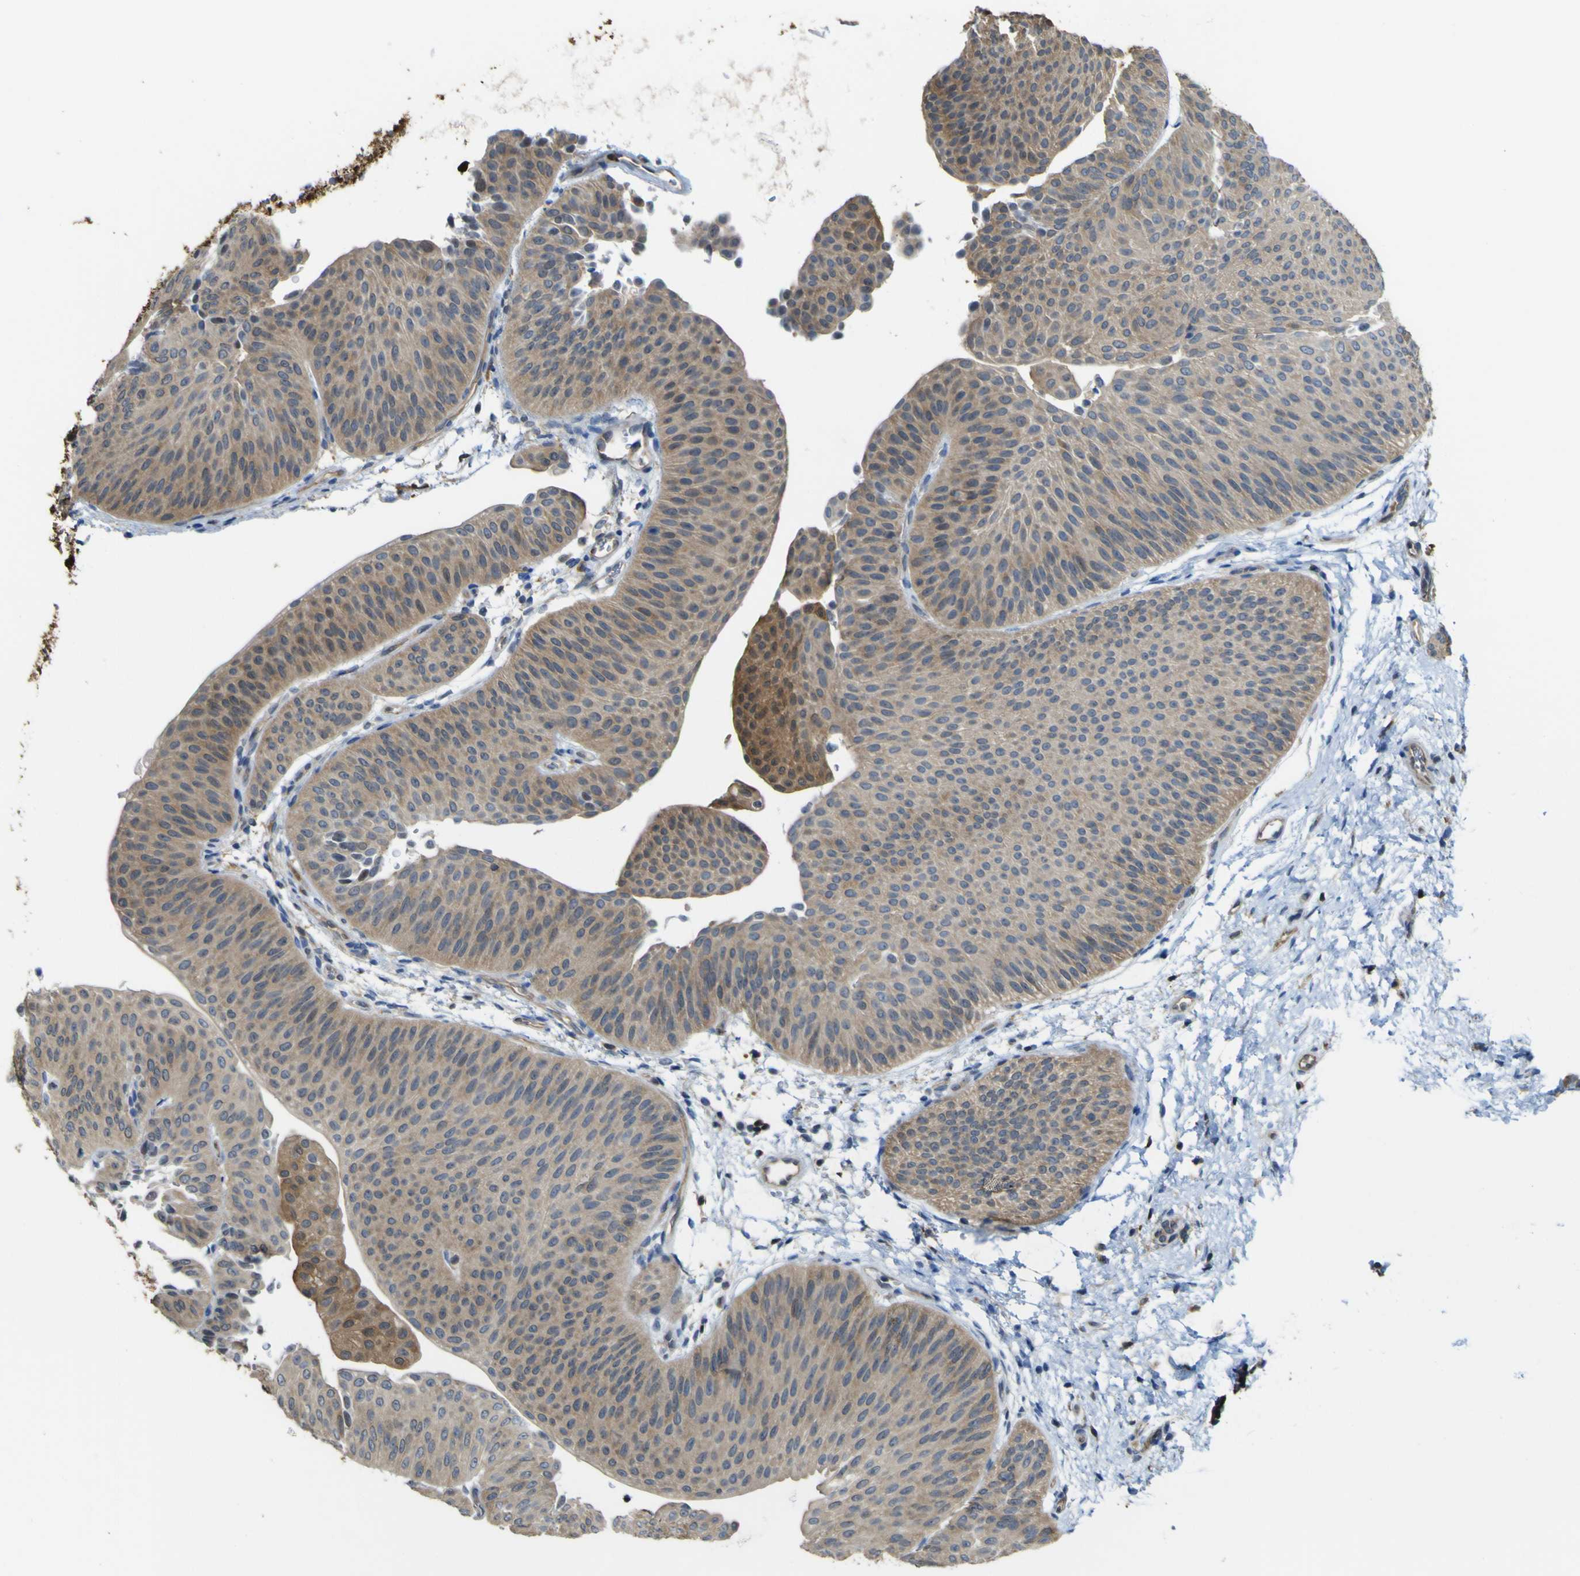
{"staining": {"intensity": "moderate", "quantity": ">75%", "location": "cytoplasmic/membranous"}, "tissue": "urothelial cancer", "cell_type": "Tumor cells", "image_type": "cancer", "snomed": [{"axis": "morphology", "description": "Urothelial carcinoma, Low grade"}, {"axis": "topography", "description": "Urinary bladder"}], "caption": "Protein staining reveals moderate cytoplasmic/membranous expression in about >75% of tumor cells in urothelial cancer. (DAB (3,3'-diaminobenzidine) IHC with brightfield microscopy, high magnification).", "gene": "ABHD3", "patient": {"sex": "female", "age": 60}}